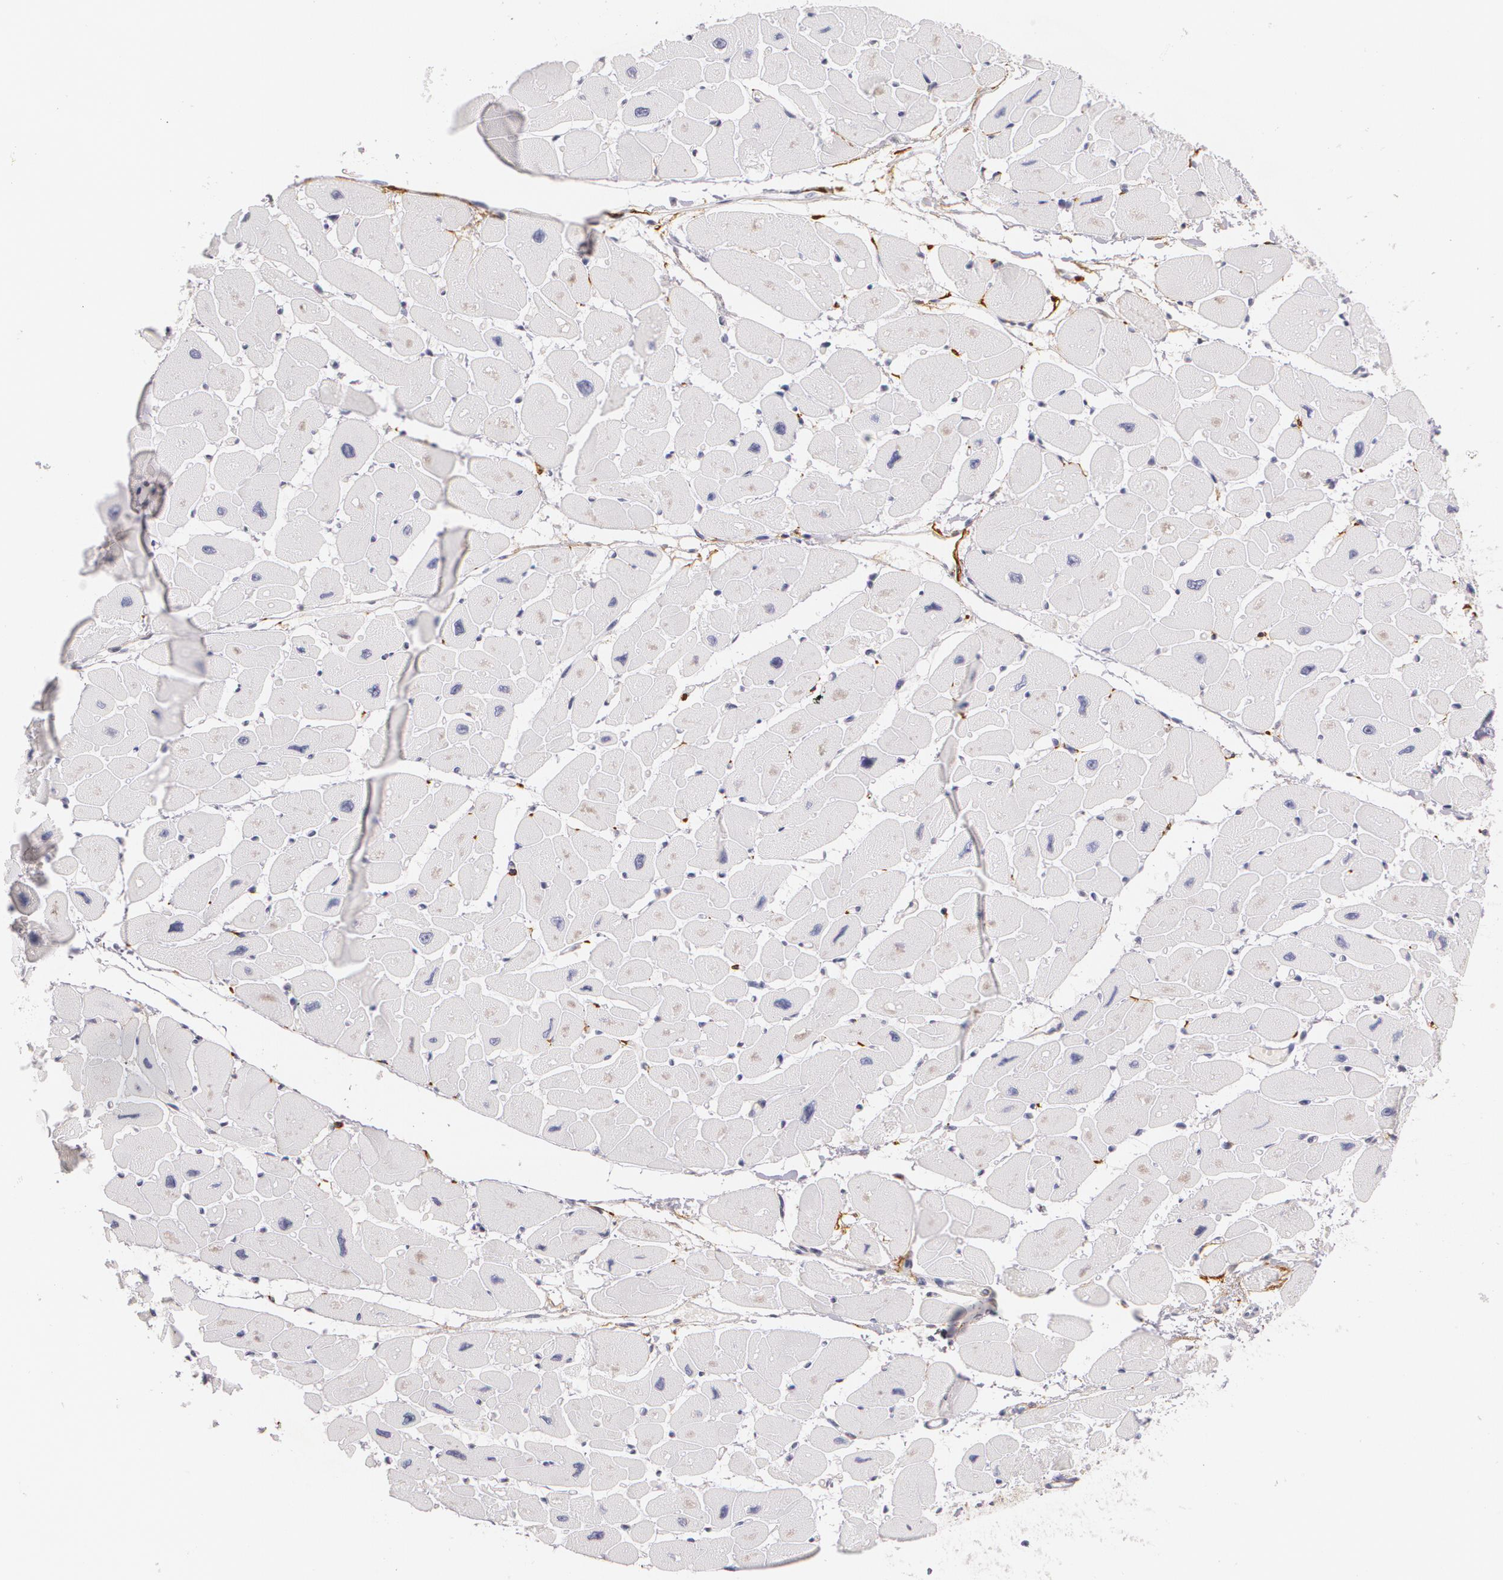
{"staining": {"intensity": "negative", "quantity": "none", "location": "none"}, "tissue": "heart muscle", "cell_type": "Cardiomyocytes", "image_type": "normal", "snomed": [{"axis": "morphology", "description": "Normal tissue, NOS"}, {"axis": "topography", "description": "Heart"}], "caption": "This is an immunohistochemistry image of unremarkable human heart muscle. There is no staining in cardiomyocytes.", "gene": "NGFR", "patient": {"sex": "female", "age": 54}}